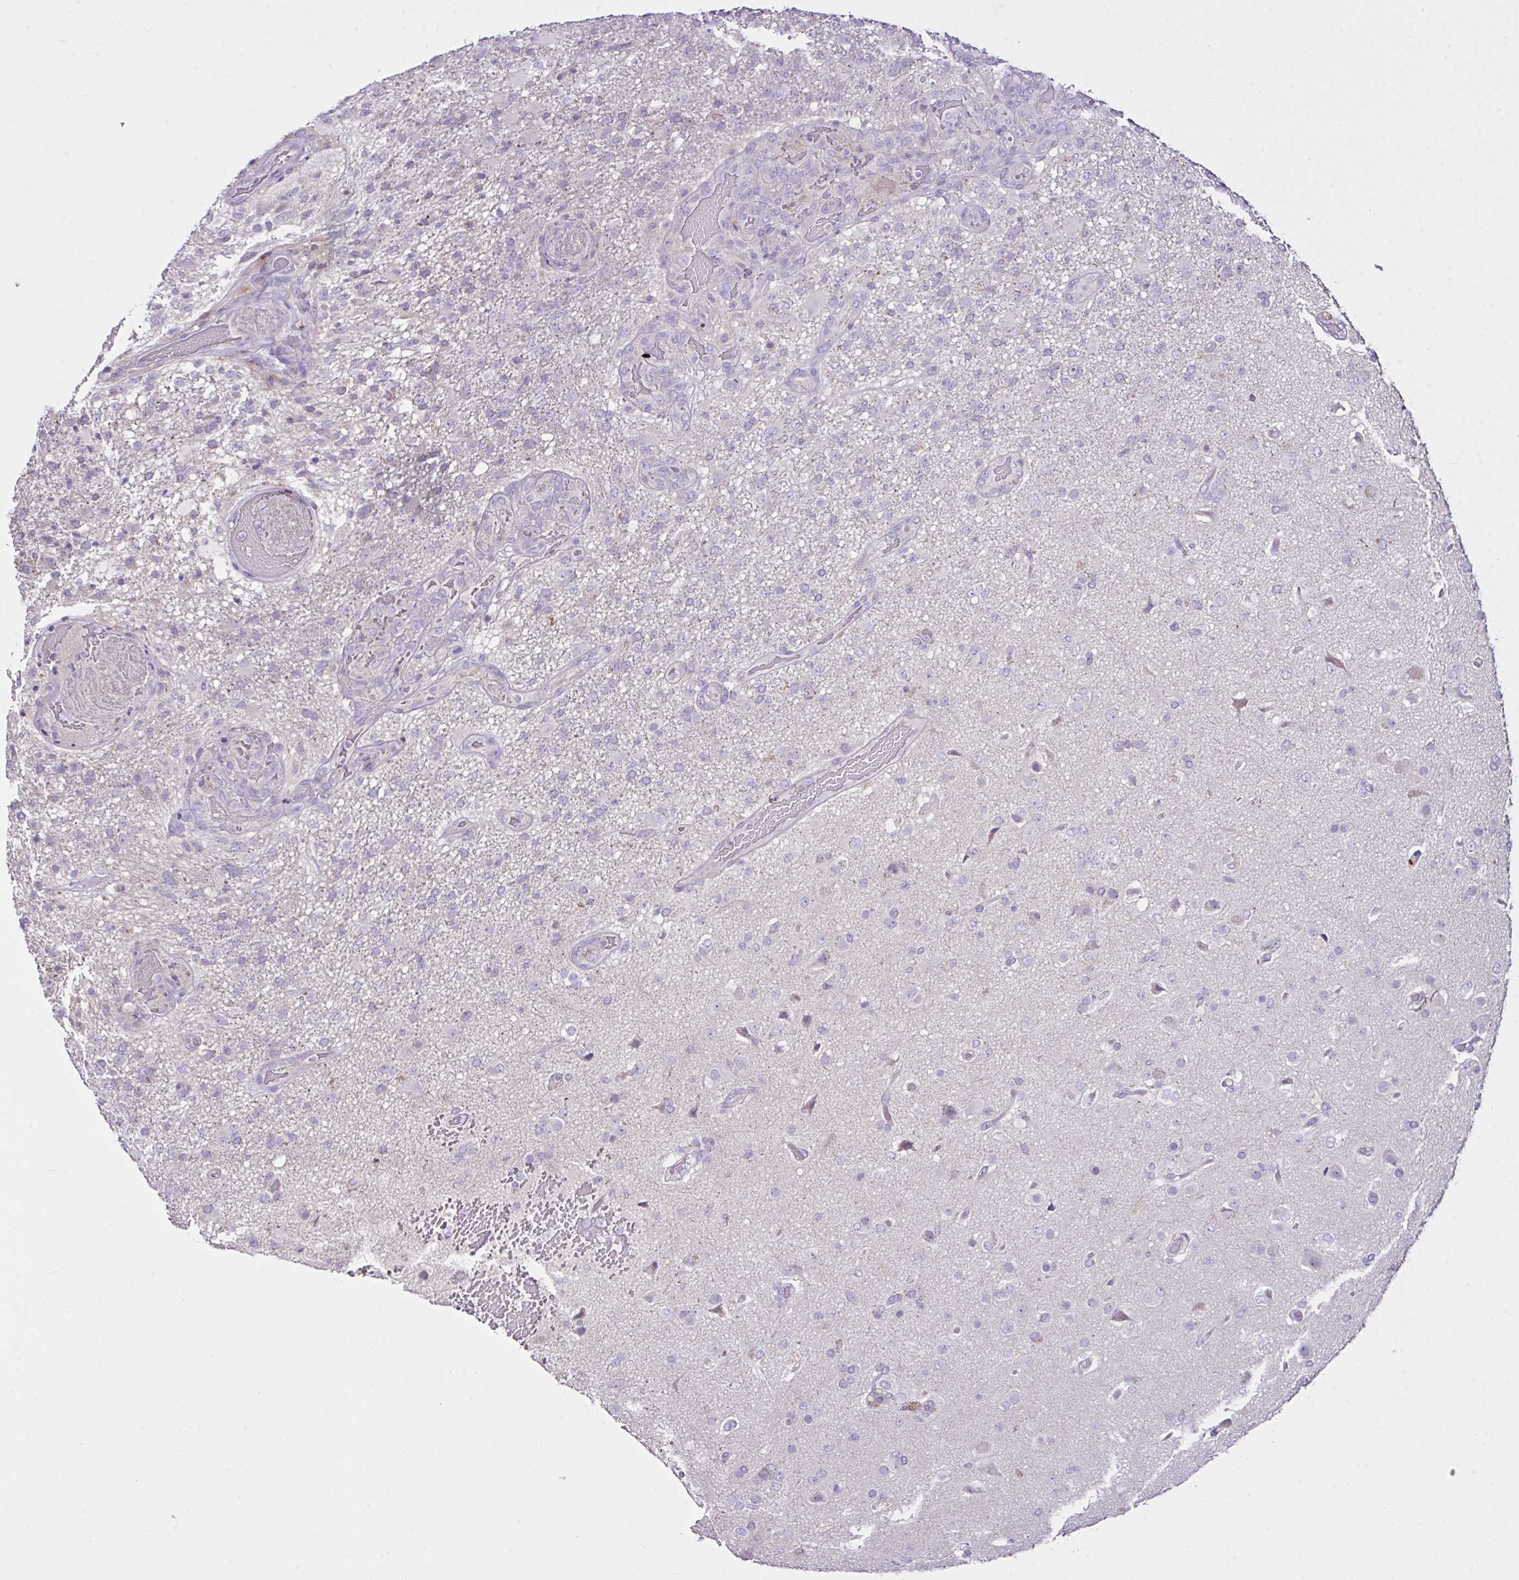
{"staining": {"intensity": "negative", "quantity": "none", "location": "none"}, "tissue": "glioma", "cell_type": "Tumor cells", "image_type": "cancer", "snomed": [{"axis": "morphology", "description": "Glioma, malignant, High grade"}, {"axis": "topography", "description": "Brain"}], "caption": "Tumor cells are negative for protein expression in human glioma.", "gene": "D2HGDH", "patient": {"sex": "female", "age": 74}}